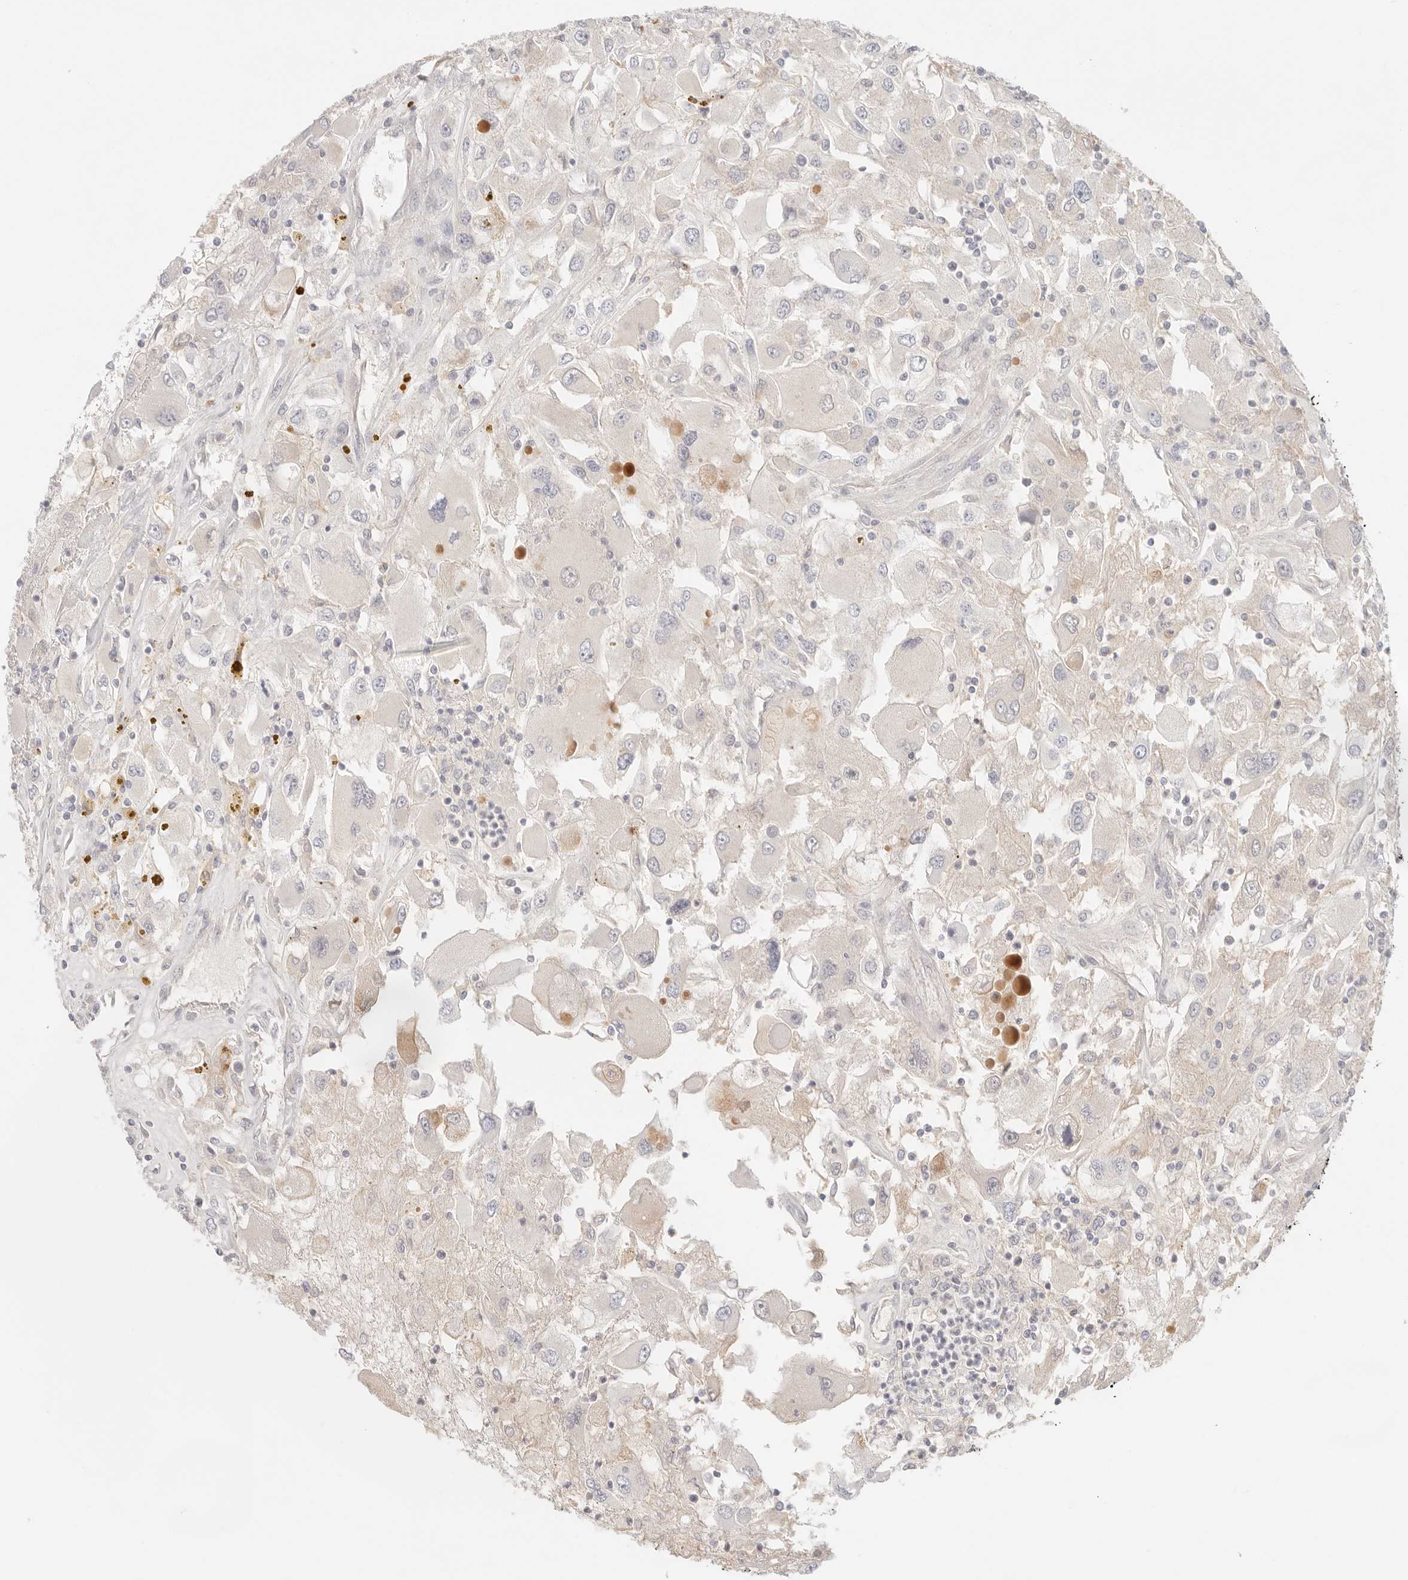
{"staining": {"intensity": "weak", "quantity": "<25%", "location": "cytoplasmic/membranous"}, "tissue": "renal cancer", "cell_type": "Tumor cells", "image_type": "cancer", "snomed": [{"axis": "morphology", "description": "Adenocarcinoma, NOS"}, {"axis": "topography", "description": "Kidney"}], "caption": "Immunohistochemical staining of human adenocarcinoma (renal) exhibits no significant staining in tumor cells.", "gene": "SPHK1", "patient": {"sex": "female", "age": 52}}